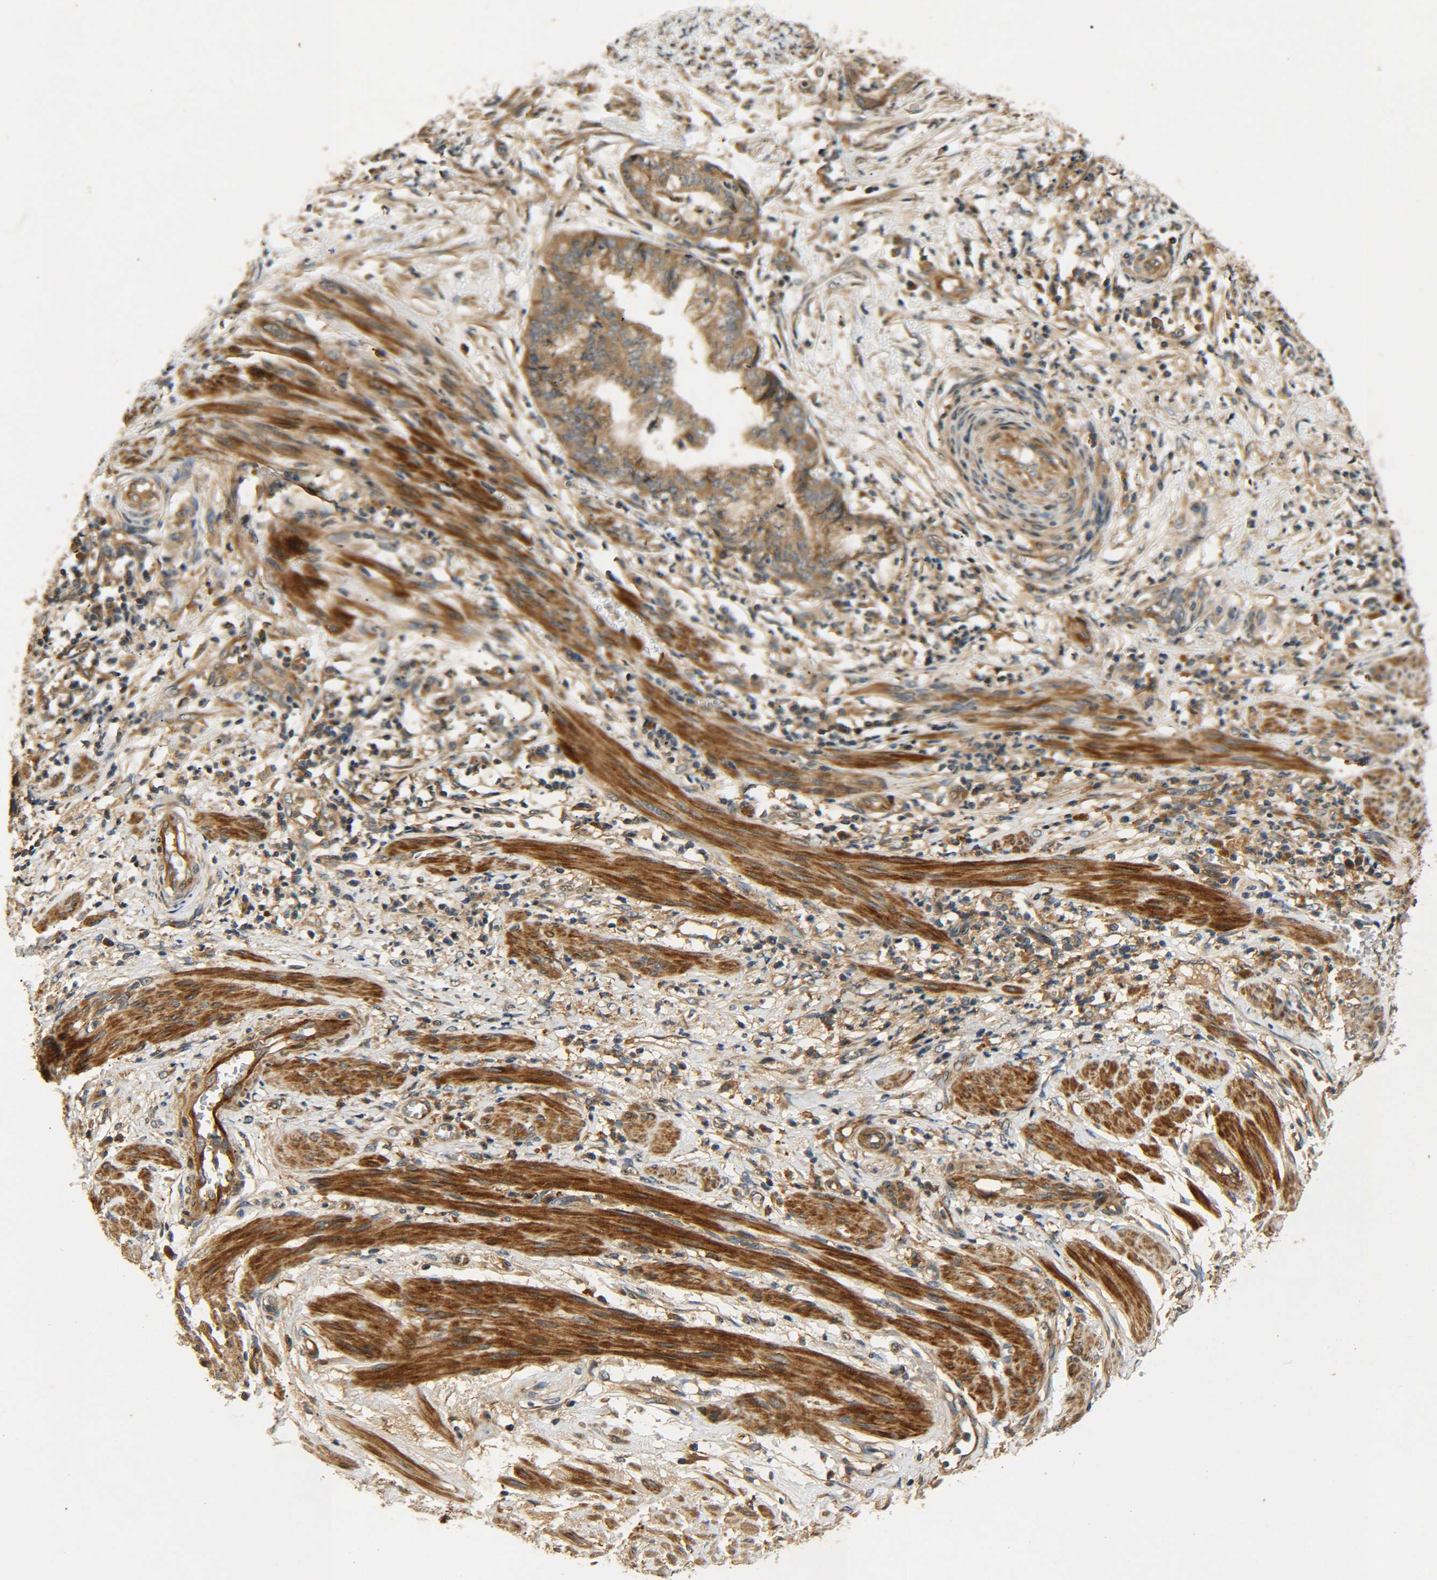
{"staining": {"intensity": "moderate", "quantity": ">75%", "location": "cytoplasmic/membranous"}, "tissue": "endometrial cancer", "cell_type": "Tumor cells", "image_type": "cancer", "snomed": [{"axis": "morphology", "description": "Necrosis, NOS"}, {"axis": "morphology", "description": "Adenocarcinoma, NOS"}, {"axis": "topography", "description": "Endometrium"}], "caption": "Immunohistochemical staining of human adenocarcinoma (endometrial) reveals moderate cytoplasmic/membranous protein expression in approximately >75% of tumor cells. (Brightfield microscopy of DAB IHC at high magnification).", "gene": "LRCH3", "patient": {"sex": "female", "age": 79}}